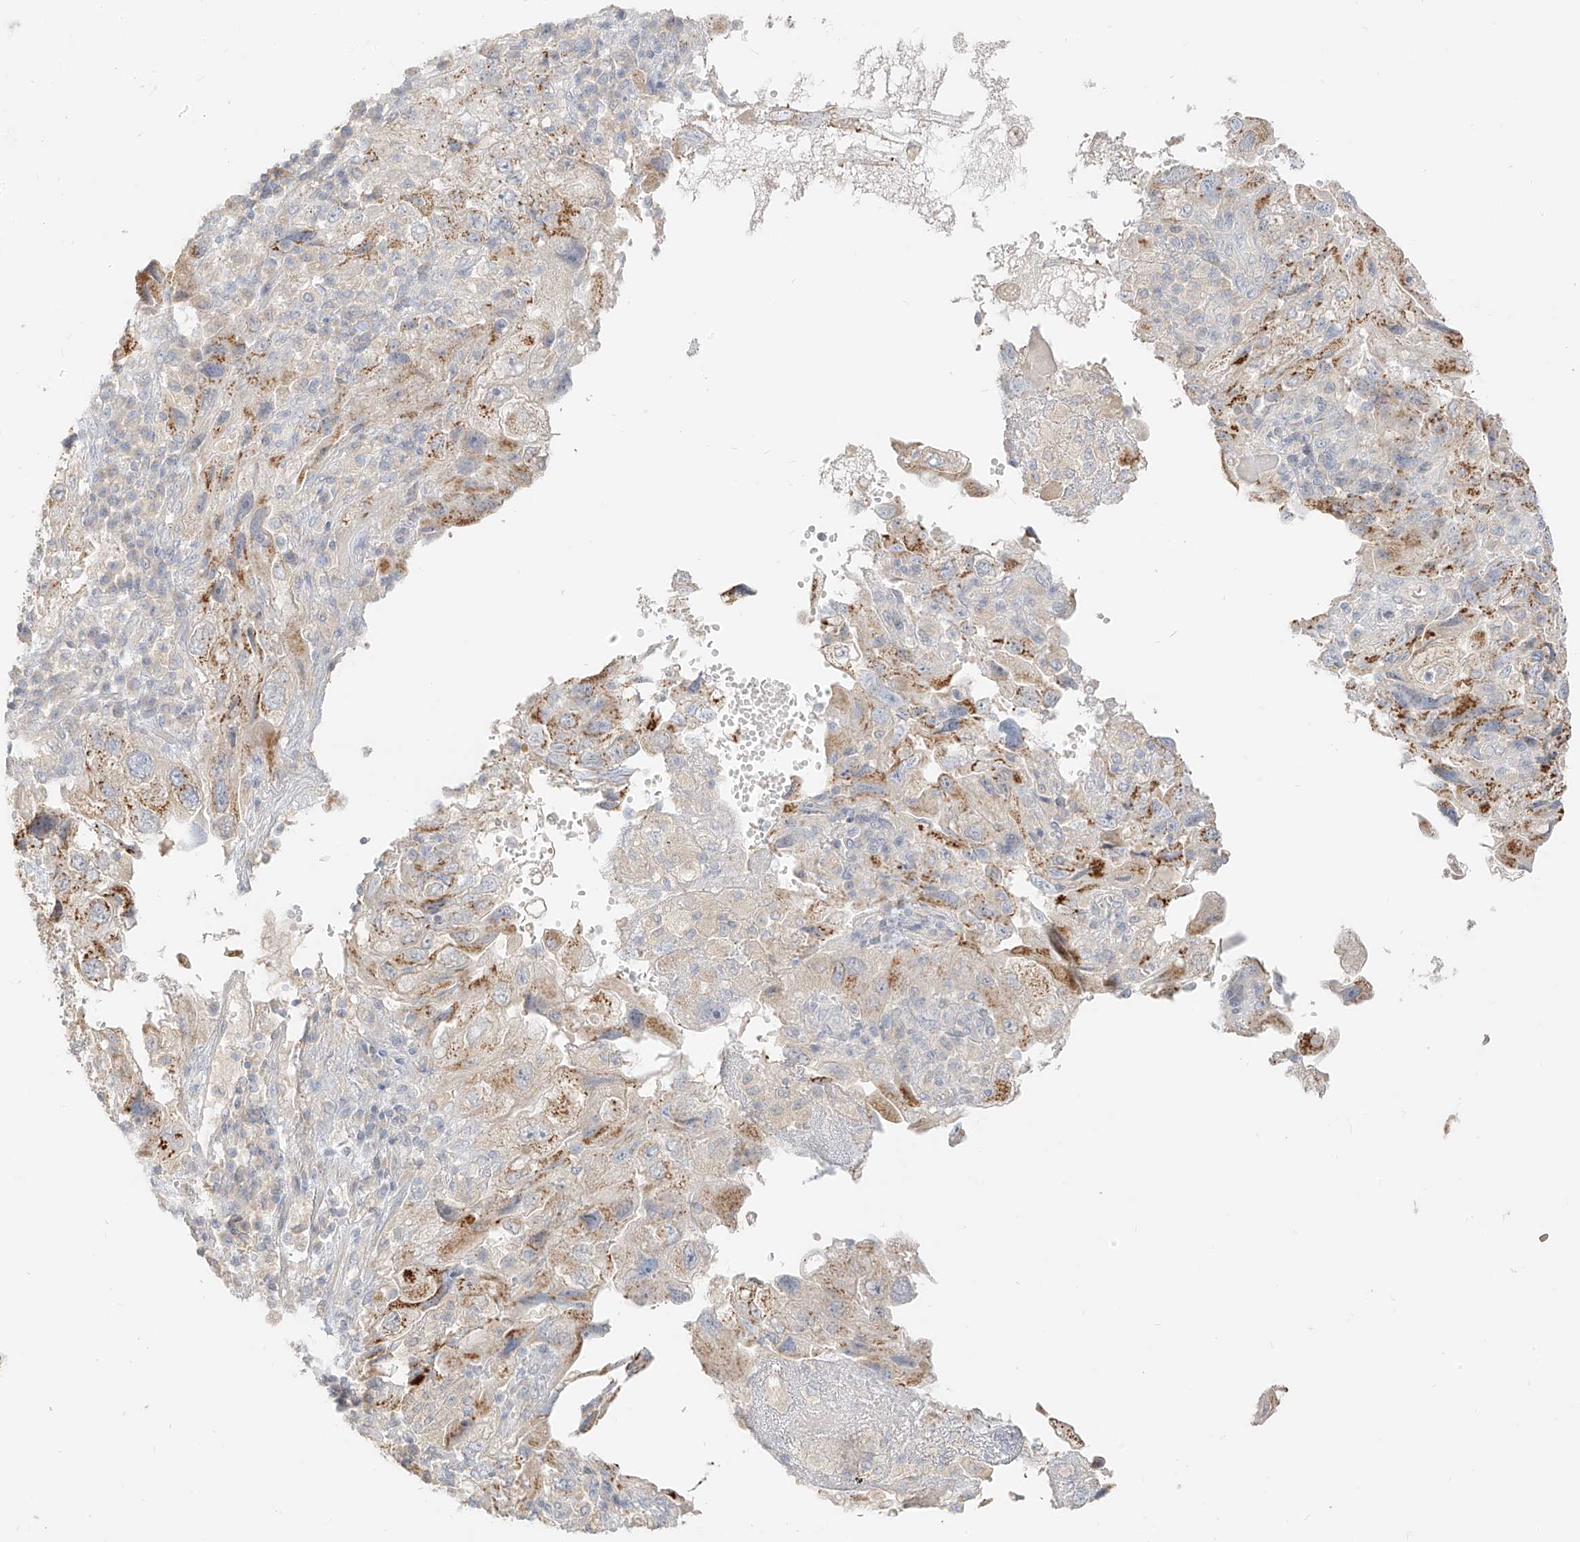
{"staining": {"intensity": "moderate", "quantity": "25%-75%", "location": "cytoplasmic/membranous"}, "tissue": "endometrial cancer", "cell_type": "Tumor cells", "image_type": "cancer", "snomed": [{"axis": "morphology", "description": "Adenocarcinoma, NOS"}, {"axis": "topography", "description": "Endometrium"}], "caption": "About 25%-75% of tumor cells in adenocarcinoma (endometrial) show moderate cytoplasmic/membranous protein staining as visualized by brown immunohistochemical staining.", "gene": "LIPT1", "patient": {"sex": "female", "age": 49}}